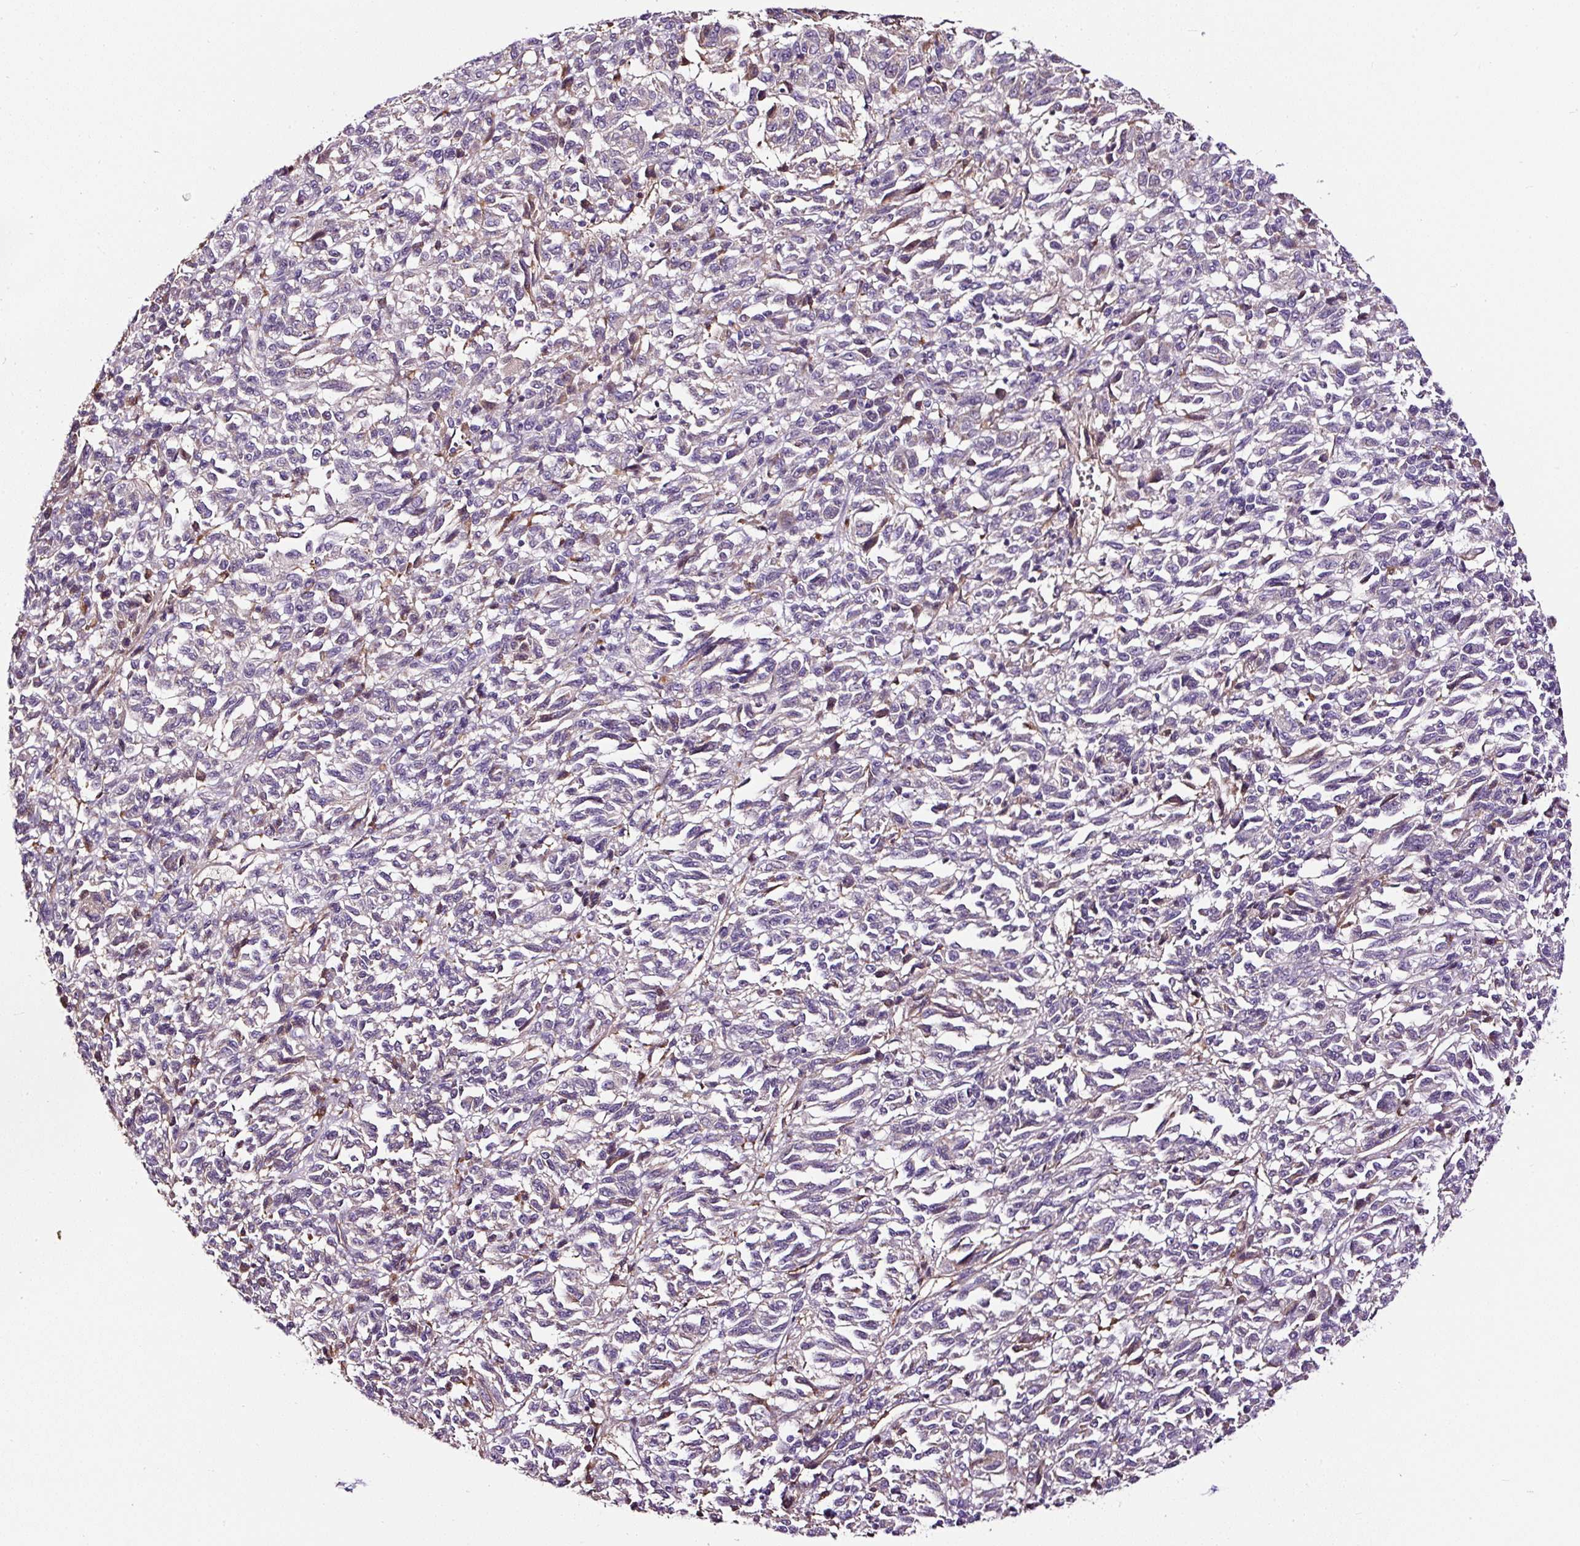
{"staining": {"intensity": "negative", "quantity": "none", "location": "none"}, "tissue": "melanoma", "cell_type": "Tumor cells", "image_type": "cancer", "snomed": [{"axis": "morphology", "description": "Malignant melanoma, Metastatic site"}, {"axis": "topography", "description": "Lung"}], "caption": "This is an IHC image of human melanoma. There is no expression in tumor cells.", "gene": "LRRC24", "patient": {"sex": "male", "age": 64}}